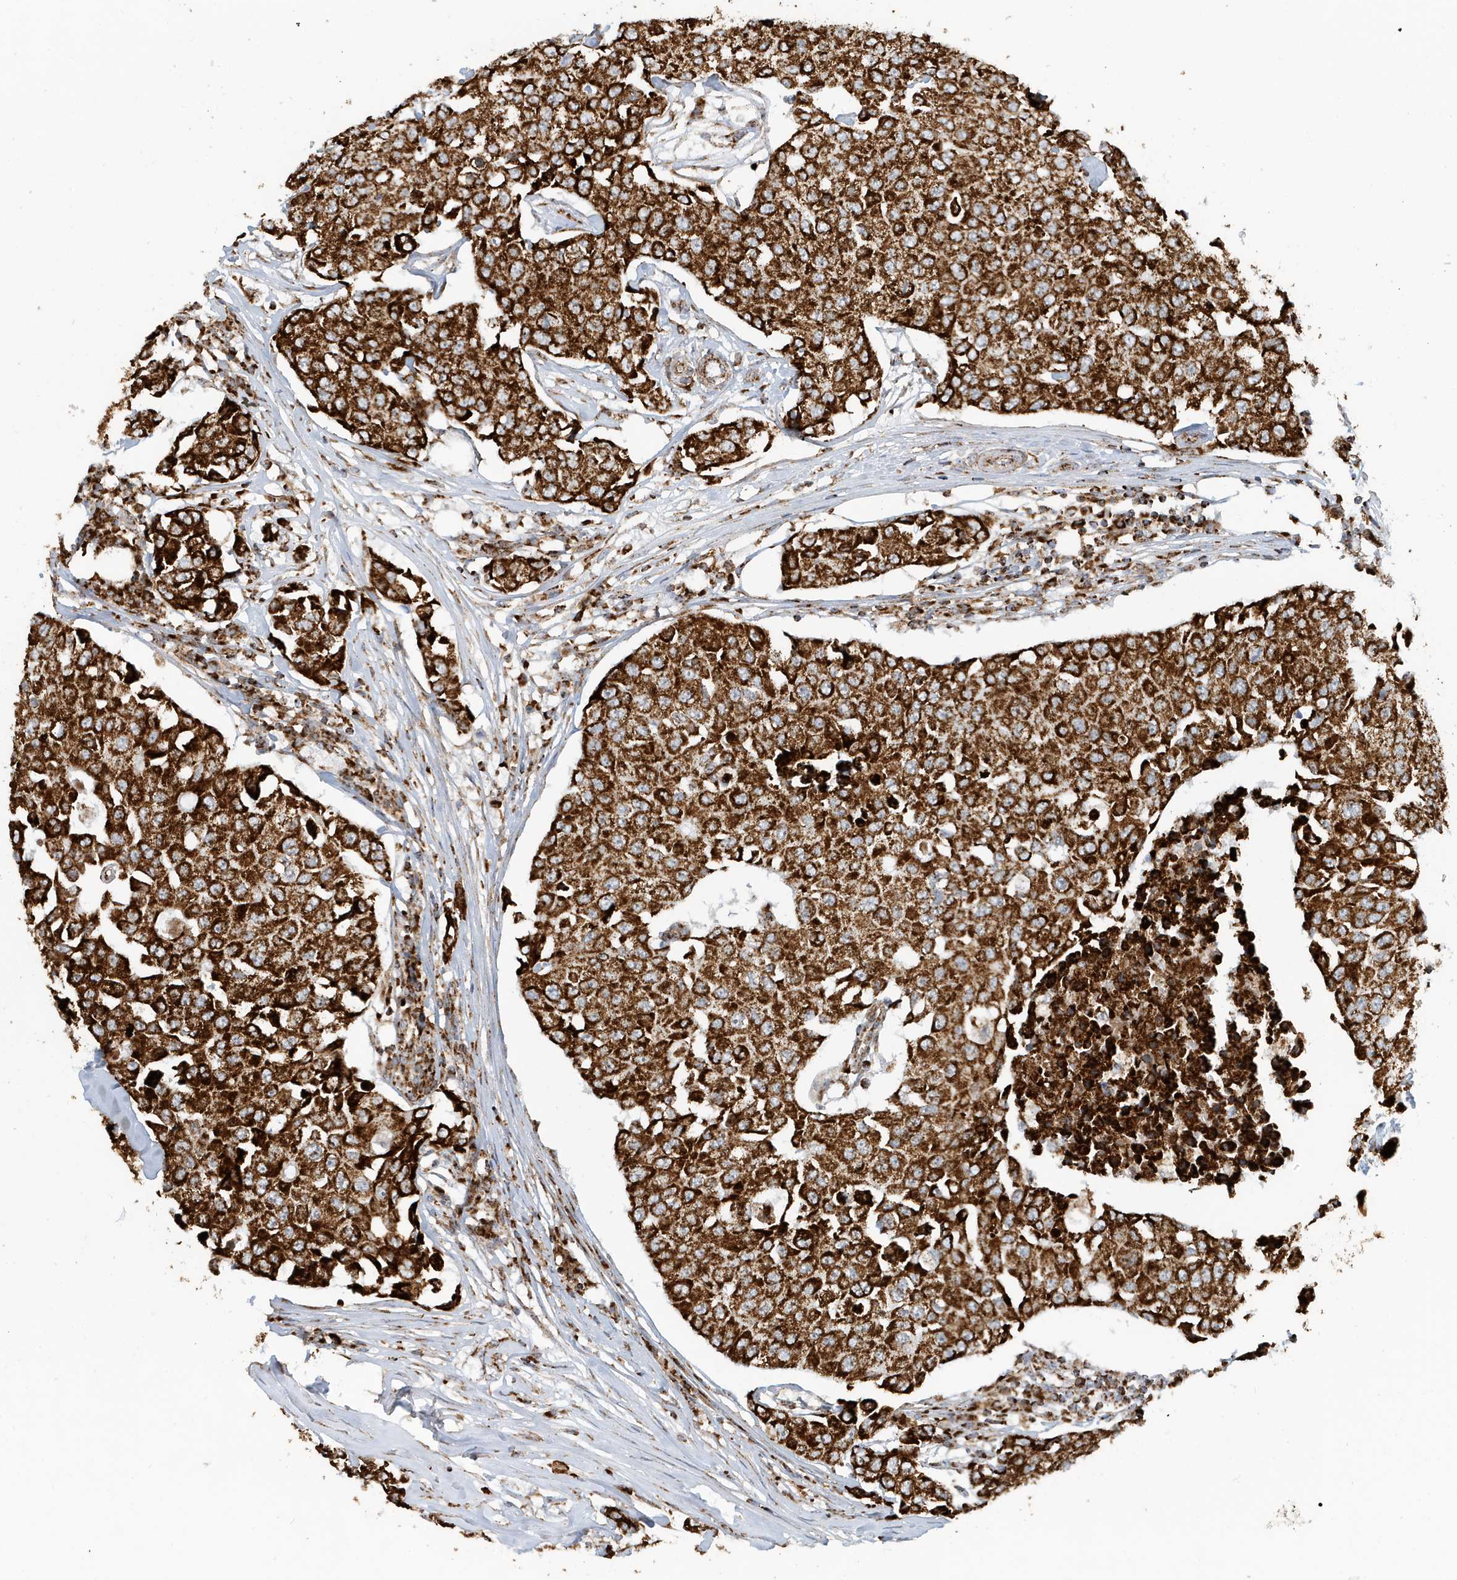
{"staining": {"intensity": "strong", "quantity": ">75%", "location": "cytoplasmic/membranous"}, "tissue": "breast cancer", "cell_type": "Tumor cells", "image_type": "cancer", "snomed": [{"axis": "morphology", "description": "Duct carcinoma"}, {"axis": "topography", "description": "Breast"}], "caption": "Immunohistochemistry micrograph of neoplastic tissue: breast cancer (infiltrating ductal carcinoma) stained using immunohistochemistry reveals high levels of strong protein expression localized specifically in the cytoplasmic/membranous of tumor cells, appearing as a cytoplasmic/membranous brown color.", "gene": "MAN1A1", "patient": {"sex": "female", "age": 80}}